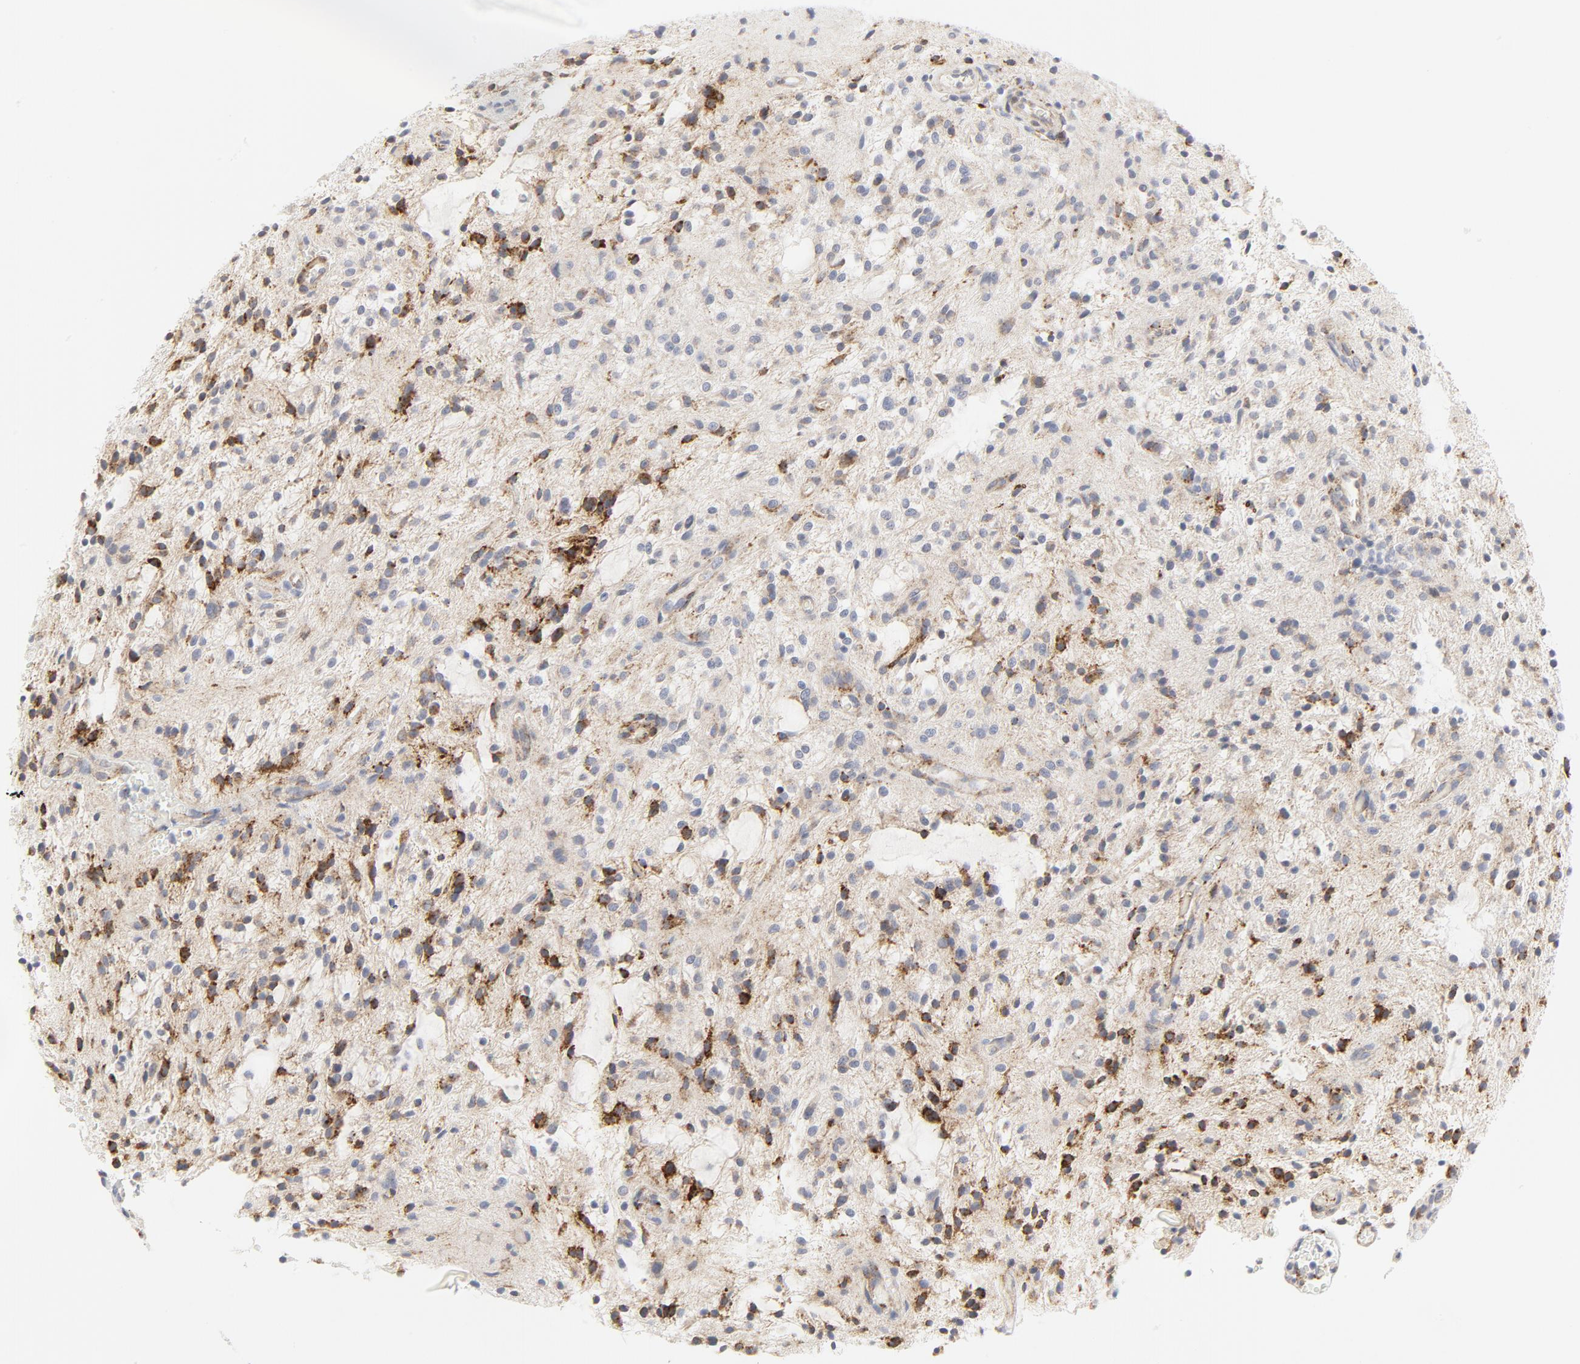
{"staining": {"intensity": "moderate", "quantity": "25%-75%", "location": "cytoplasmic/membranous"}, "tissue": "glioma", "cell_type": "Tumor cells", "image_type": "cancer", "snomed": [{"axis": "morphology", "description": "Glioma, malignant, NOS"}, {"axis": "topography", "description": "Cerebellum"}], "caption": "This is a histology image of immunohistochemistry staining of glioma, which shows moderate expression in the cytoplasmic/membranous of tumor cells.", "gene": "LRP6", "patient": {"sex": "female", "age": 10}}